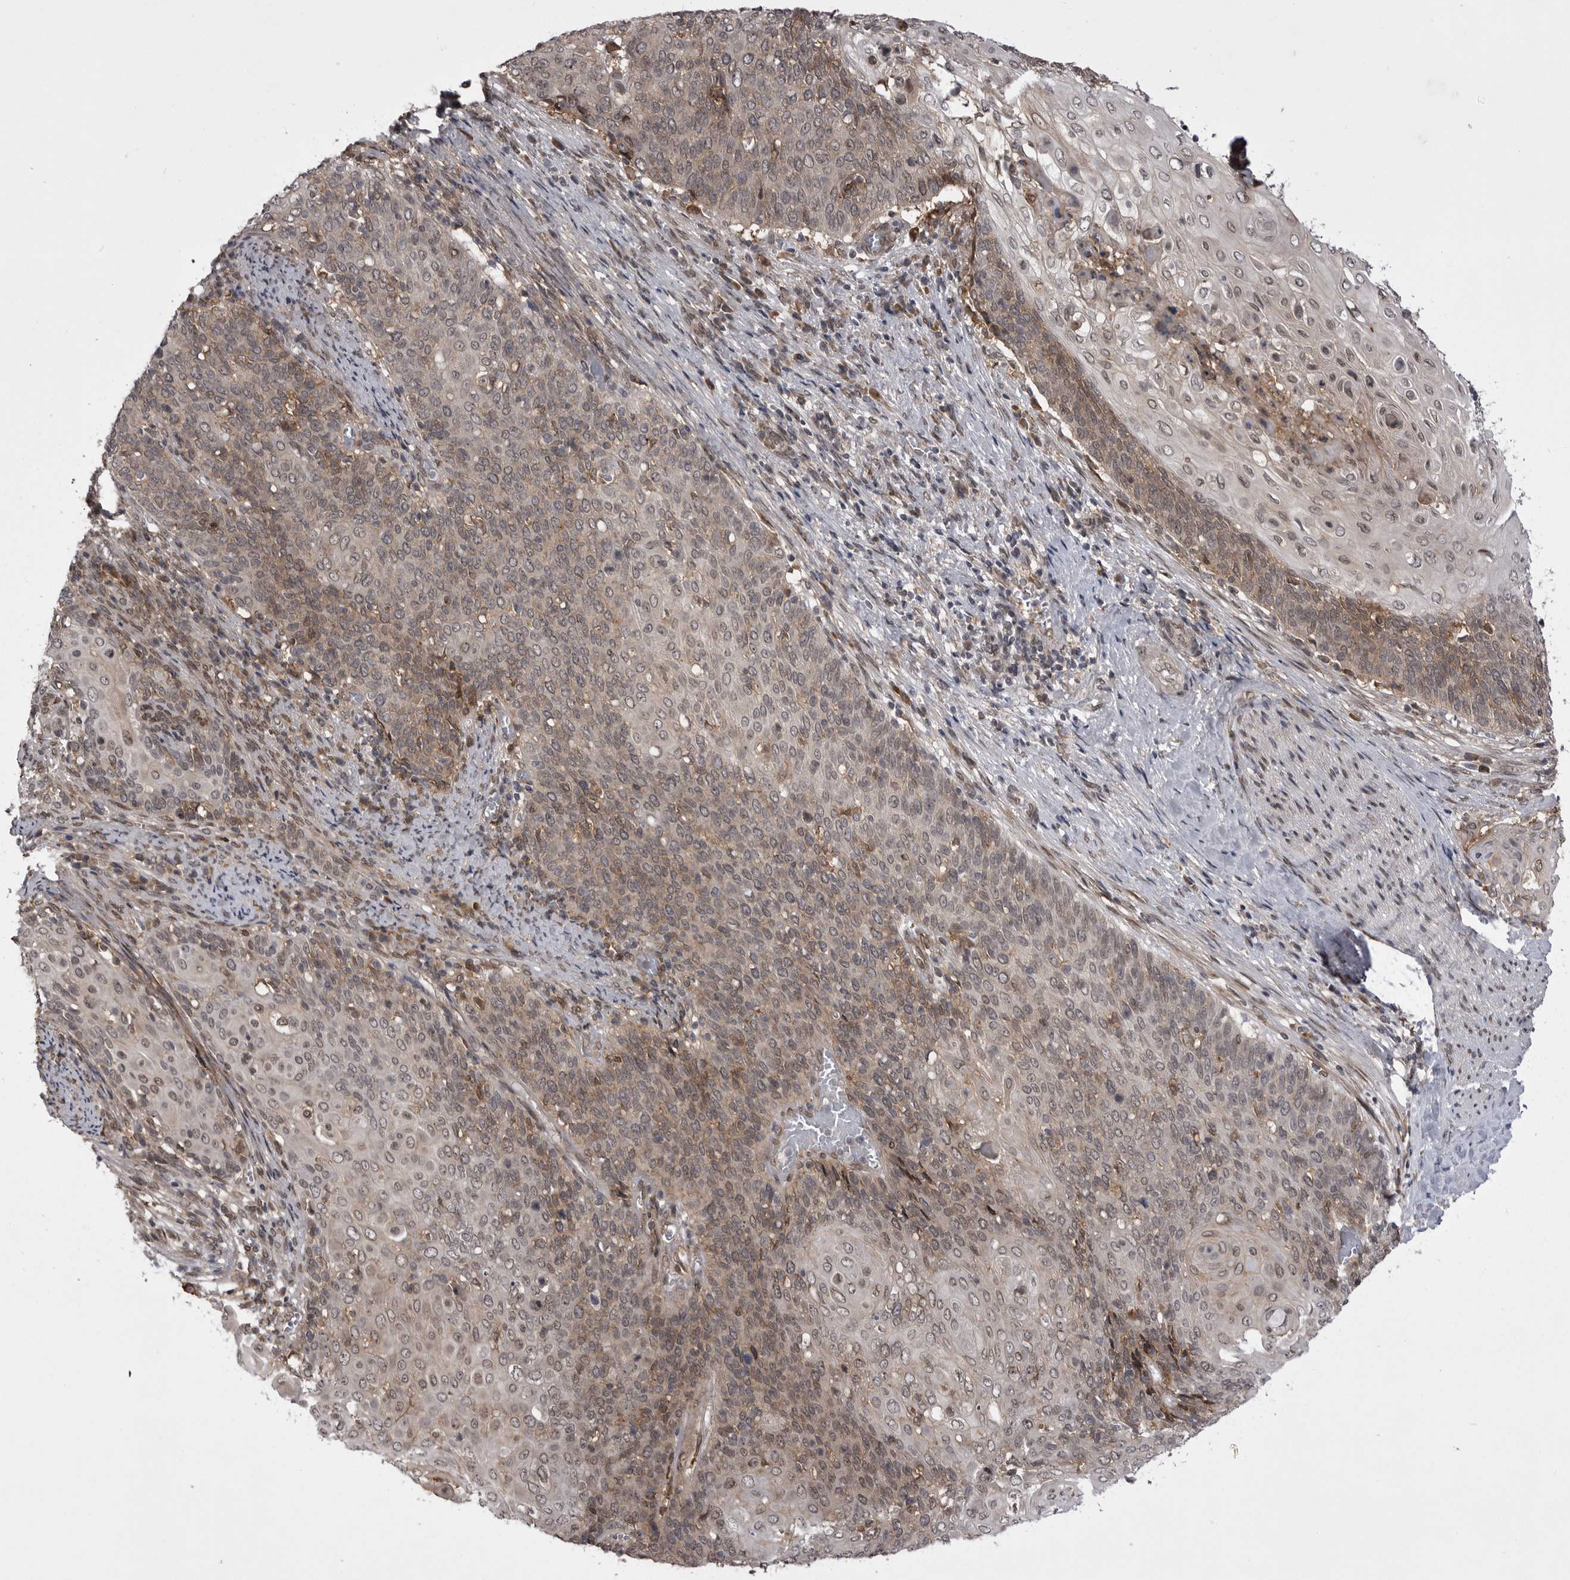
{"staining": {"intensity": "moderate", "quantity": ">75%", "location": "cytoplasmic/membranous,nuclear"}, "tissue": "cervical cancer", "cell_type": "Tumor cells", "image_type": "cancer", "snomed": [{"axis": "morphology", "description": "Squamous cell carcinoma, NOS"}, {"axis": "topography", "description": "Cervix"}], "caption": "The histopathology image reveals a brown stain indicating the presence of a protein in the cytoplasmic/membranous and nuclear of tumor cells in squamous cell carcinoma (cervical).", "gene": "ABL1", "patient": {"sex": "female", "age": 39}}